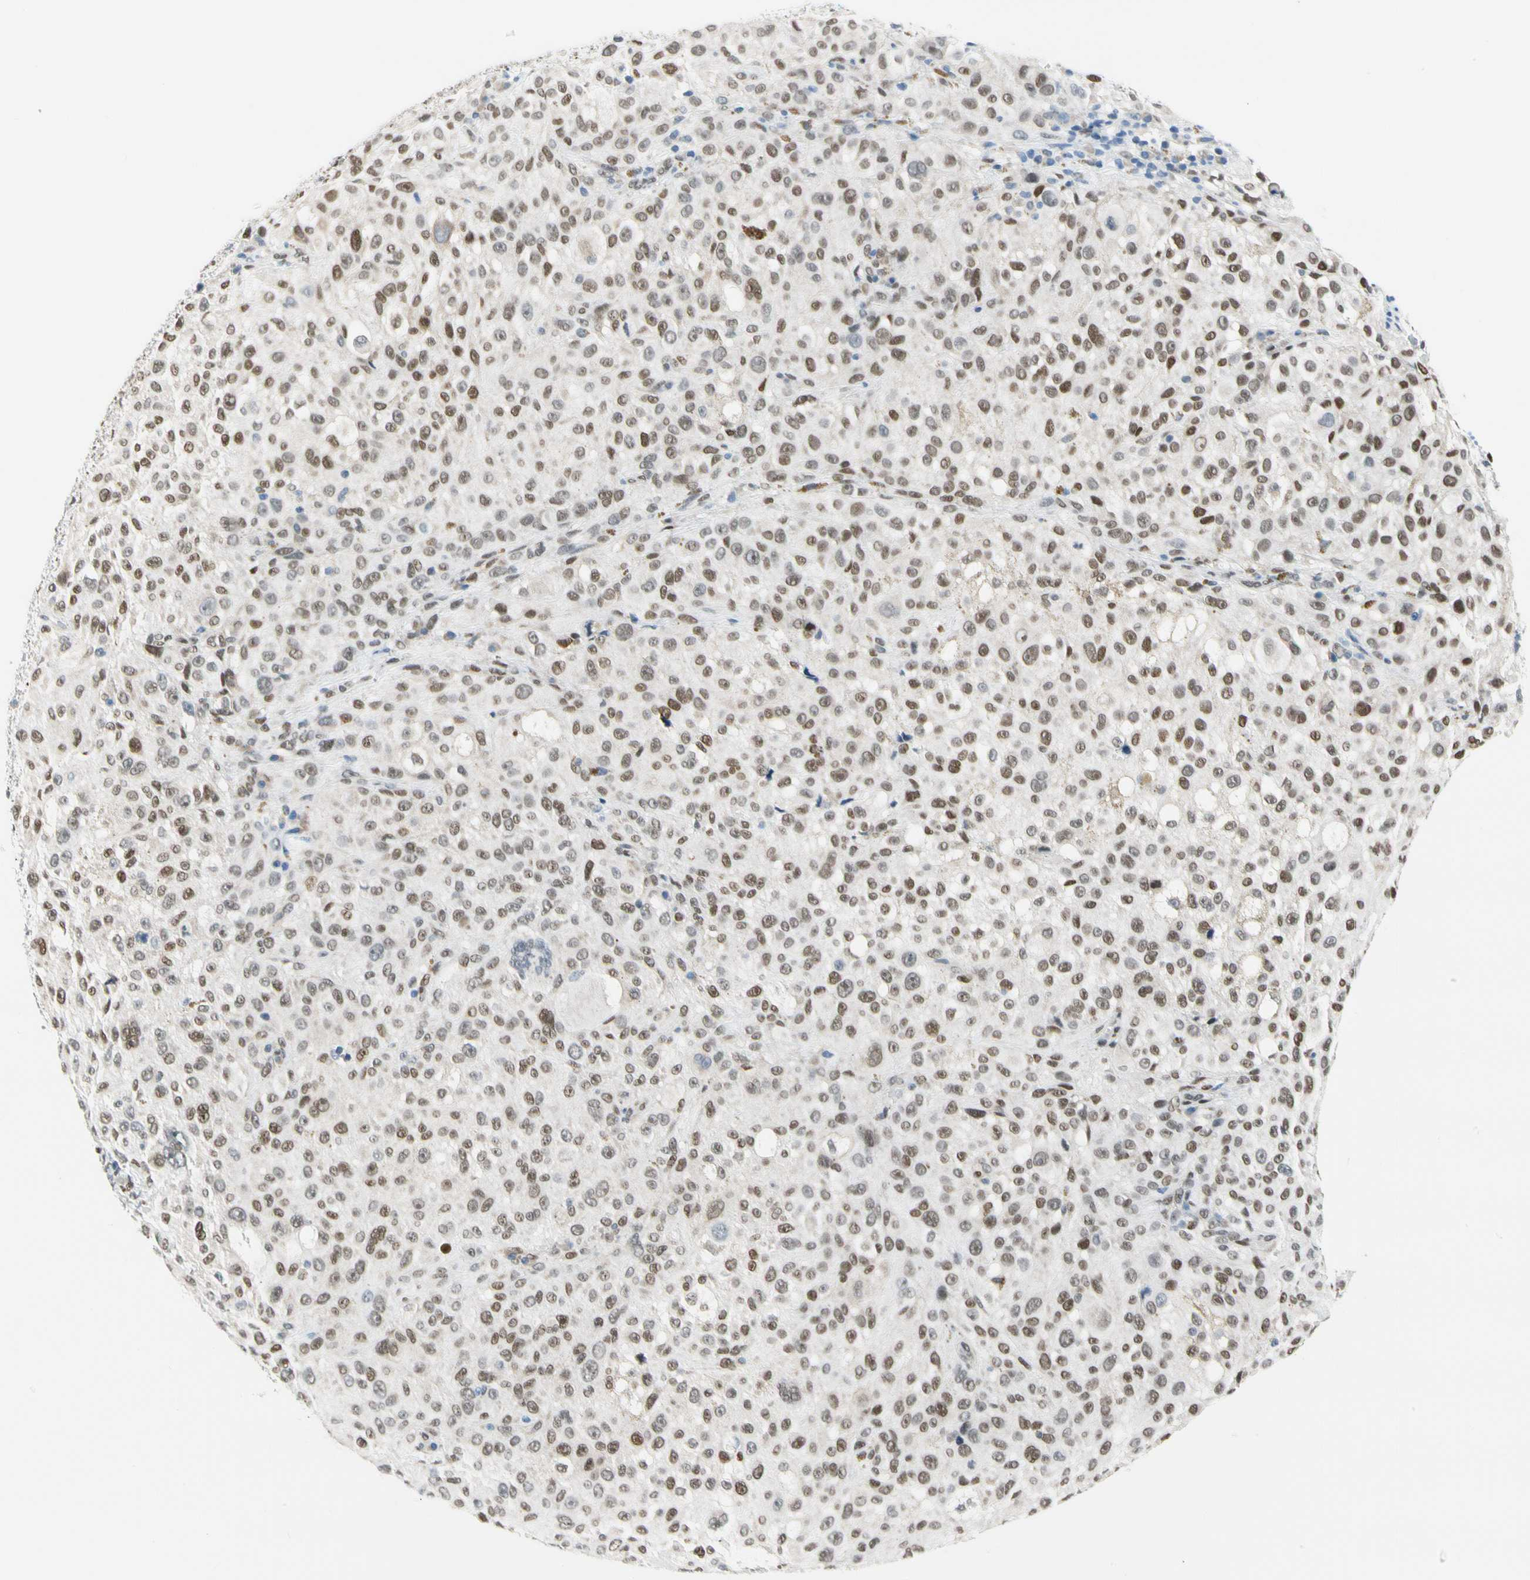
{"staining": {"intensity": "moderate", "quantity": ">75%", "location": "nuclear"}, "tissue": "melanoma", "cell_type": "Tumor cells", "image_type": "cancer", "snomed": [{"axis": "morphology", "description": "Necrosis, NOS"}, {"axis": "morphology", "description": "Malignant melanoma, NOS"}, {"axis": "topography", "description": "Skin"}], "caption": "Tumor cells demonstrate moderate nuclear staining in about >75% of cells in malignant melanoma. (DAB (3,3'-diaminobenzidine) = brown stain, brightfield microscopy at high magnification).", "gene": "NFIA", "patient": {"sex": "female", "age": 87}}